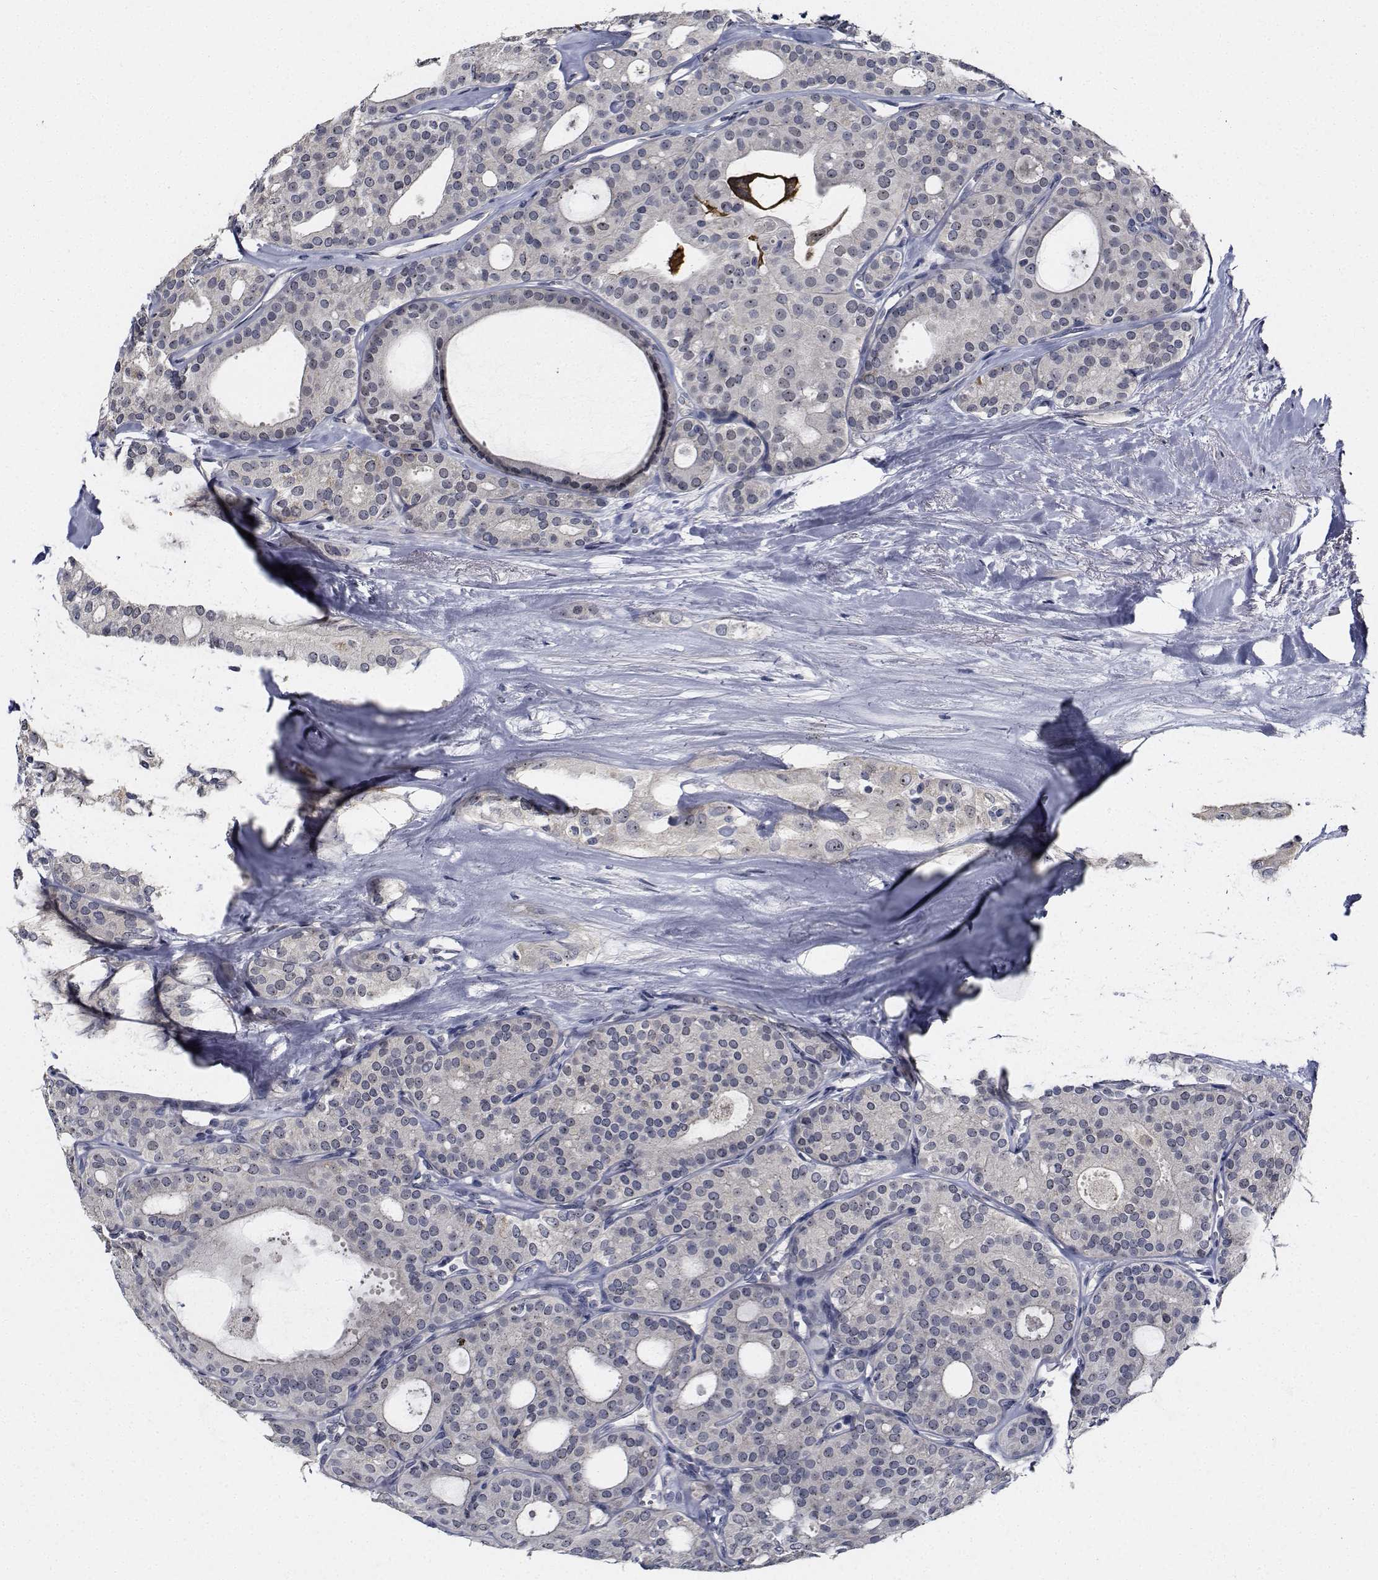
{"staining": {"intensity": "negative", "quantity": "none", "location": "none"}, "tissue": "thyroid cancer", "cell_type": "Tumor cells", "image_type": "cancer", "snomed": [{"axis": "morphology", "description": "Follicular adenoma carcinoma, NOS"}, {"axis": "topography", "description": "Thyroid gland"}], "caption": "IHC micrograph of thyroid cancer stained for a protein (brown), which exhibits no expression in tumor cells.", "gene": "NVL", "patient": {"sex": "male", "age": 75}}